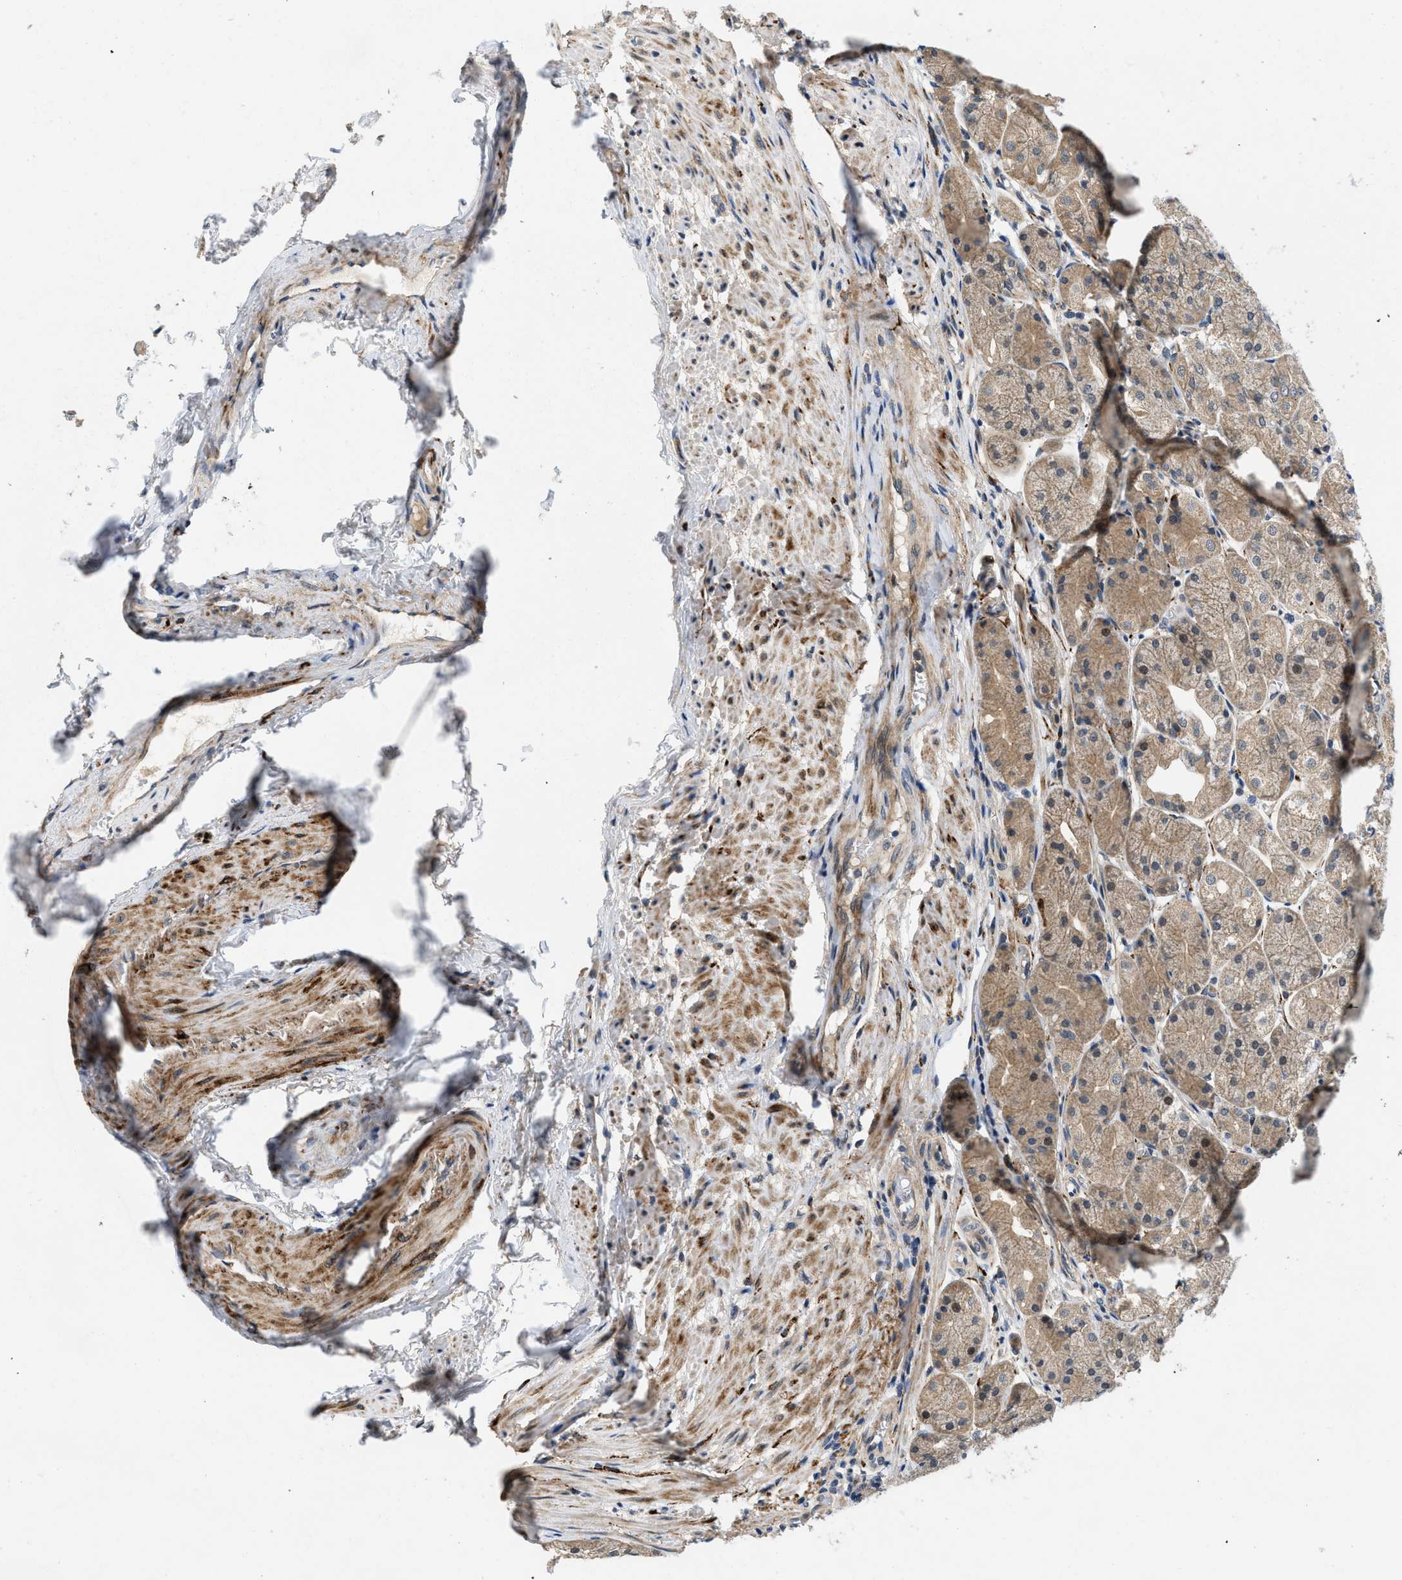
{"staining": {"intensity": "weak", "quantity": ">75%", "location": "cytoplasmic/membranous"}, "tissue": "stomach", "cell_type": "Glandular cells", "image_type": "normal", "snomed": [{"axis": "morphology", "description": "Normal tissue, NOS"}, {"axis": "topography", "description": "Stomach, upper"}], "caption": "Weak cytoplasmic/membranous protein expression is identified in approximately >75% of glandular cells in stomach.", "gene": "ZNF599", "patient": {"sex": "male", "age": 72}}